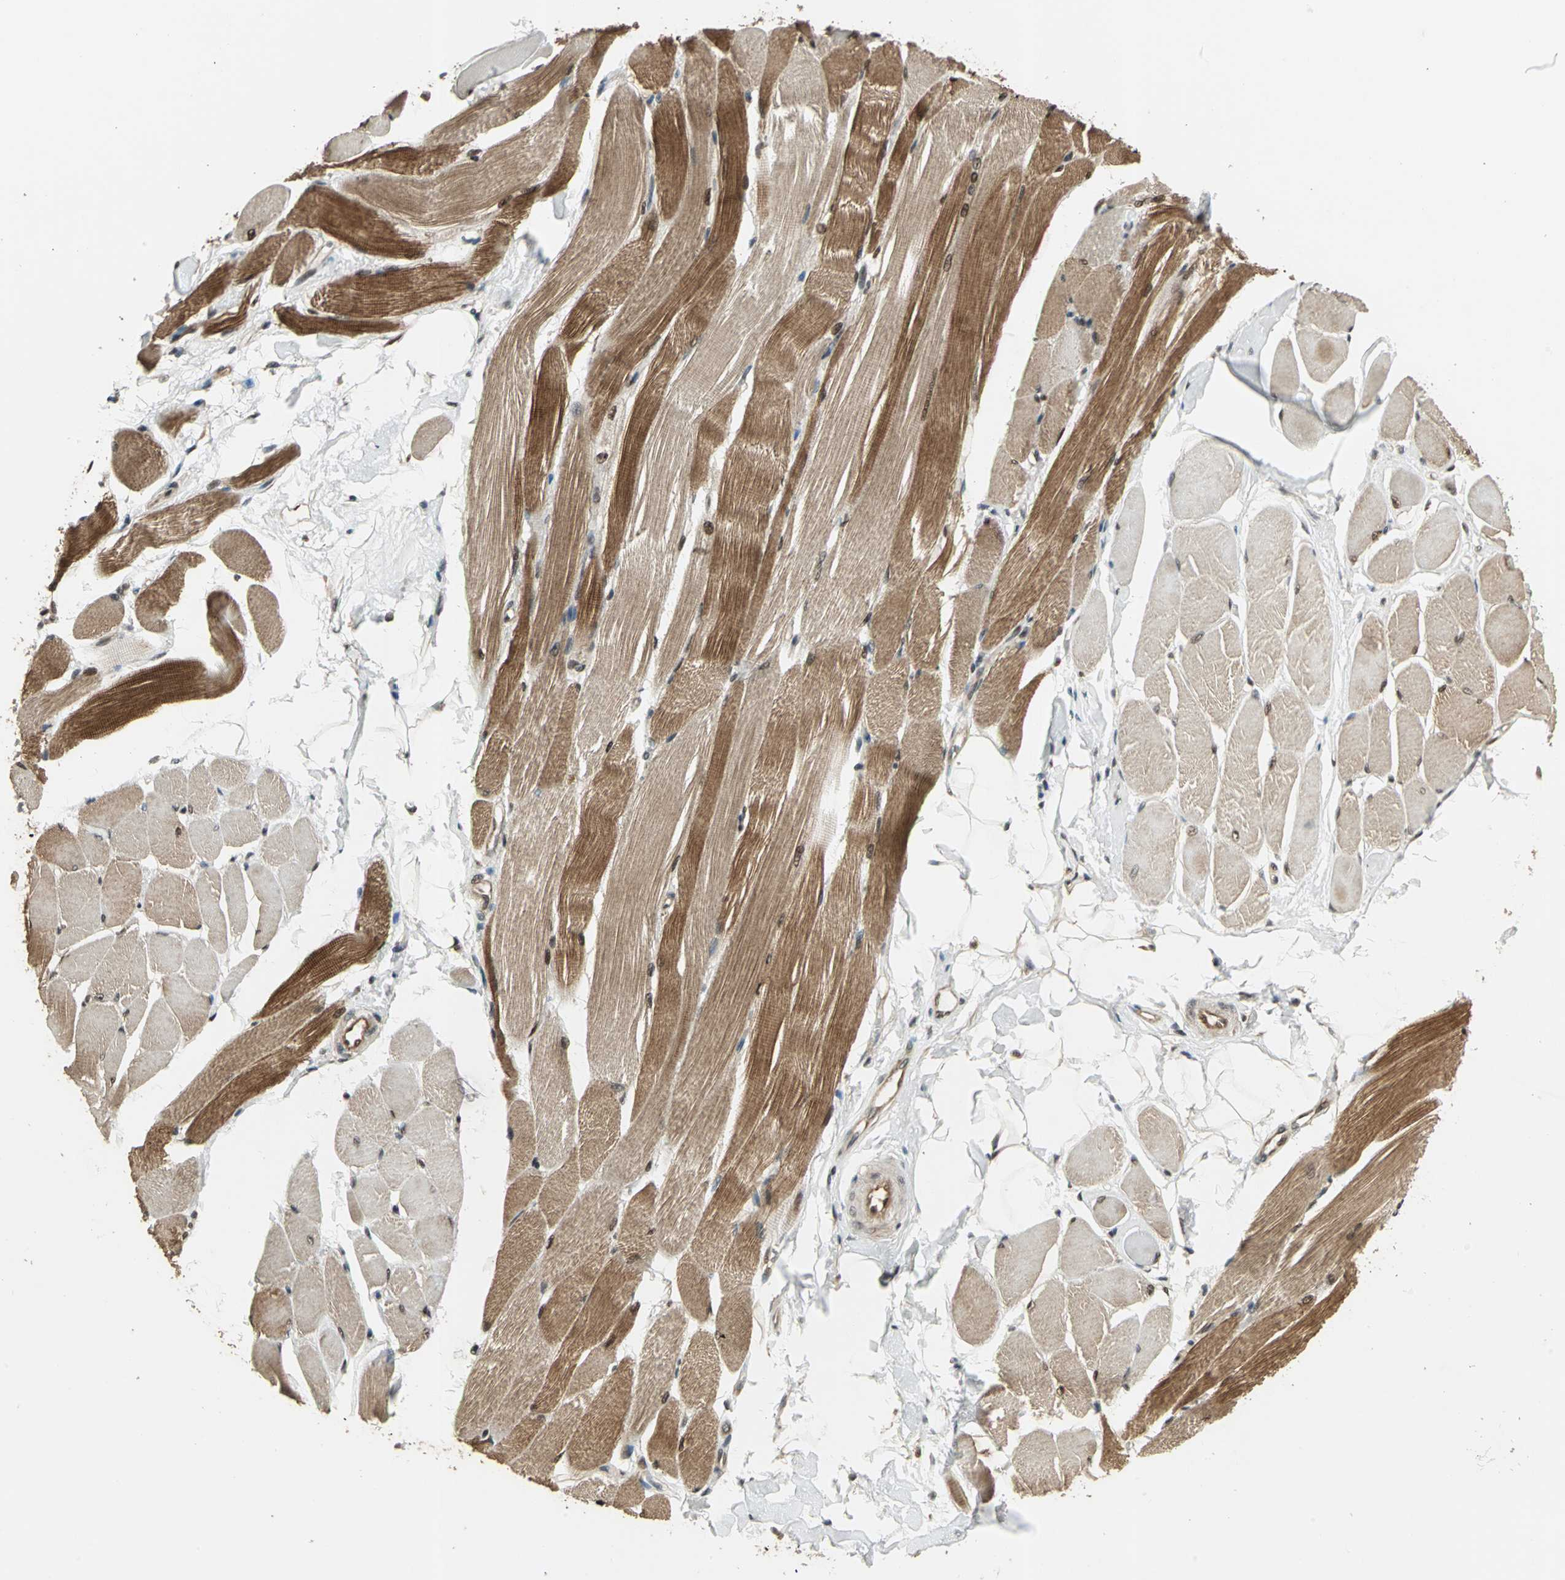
{"staining": {"intensity": "moderate", "quantity": ">75%", "location": "cytoplasmic/membranous,nuclear"}, "tissue": "skeletal muscle", "cell_type": "Myocytes", "image_type": "normal", "snomed": [{"axis": "morphology", "description": "Normal tissue, NOS"}, {"axis": "topography", "description": "Skeletal muscle"}, {"axis": "topography", "description": "Peripheral nerve tissue"}], "caption": "Myocytes demonstrate moderate cytoplasmic/membranous,nuclear positivity in approximately >75% of cells in benign skeletal muscle.", "gene": "PSMC3", "patient": {"sex": "female", "age": 84}}